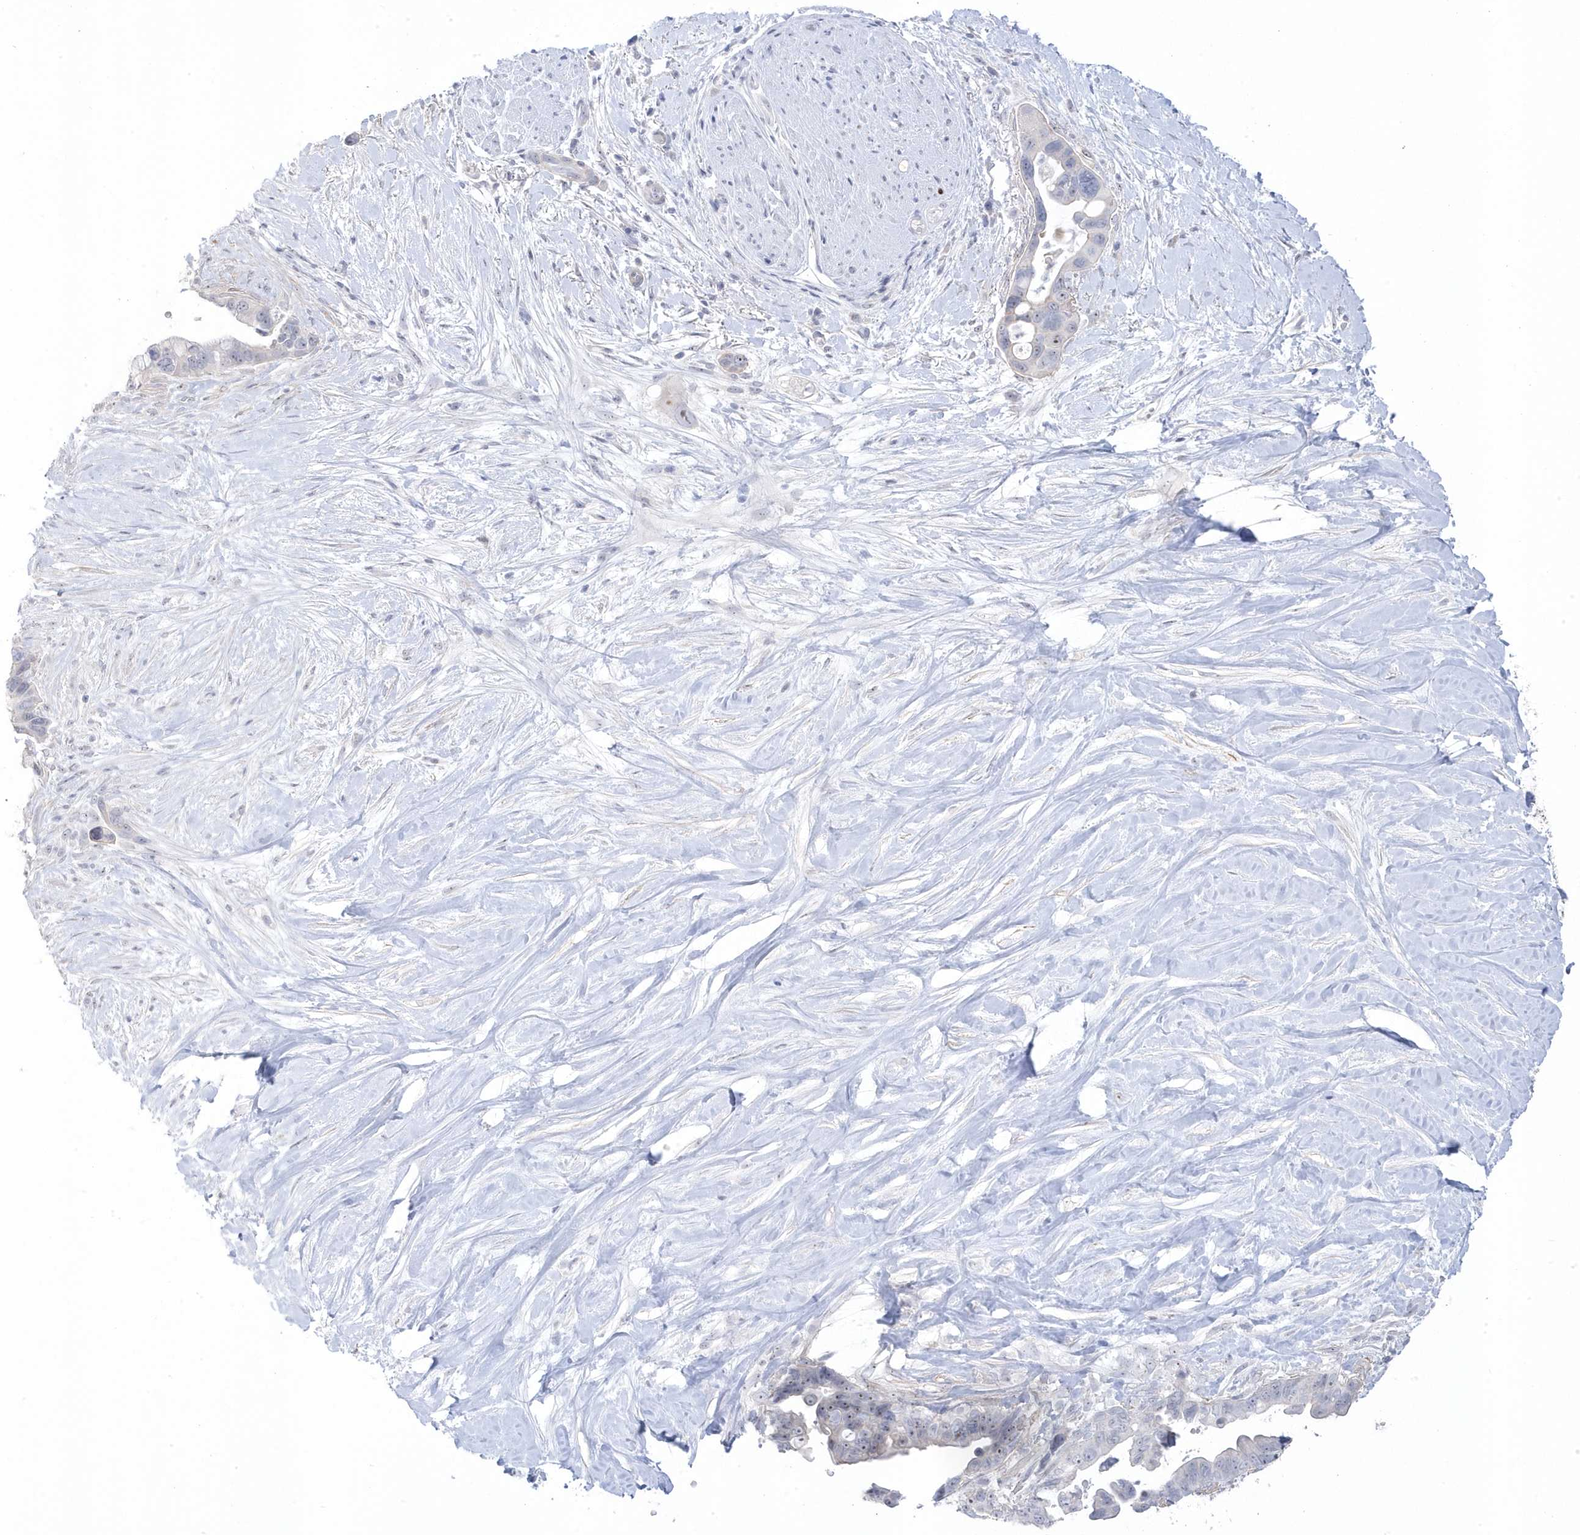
{"staining": {"intensity": "negative", "quantity": "none", "location": "none"}, "tissue": "pancreatic cancer", "cell_type": "Tumor cells", "image_type": "cancer", "snomed": [{"axis": "morphology", "description": "Adenocarcinoma, NOS"}, {"axis": "topography", "description": "Pancreas"}], "caption": "Immunohistochemical staining of human pancreatic cancer exhibits no significant positivity in tumor cells. Brightfield microscopy of IHC stained with DAB (3,3'-diaminobenzidine) (brown) and hematoxylin (blue), captured at high magnification.", "gene": "GTPBP6", "patient": {"sex": "female", "age": 72}}